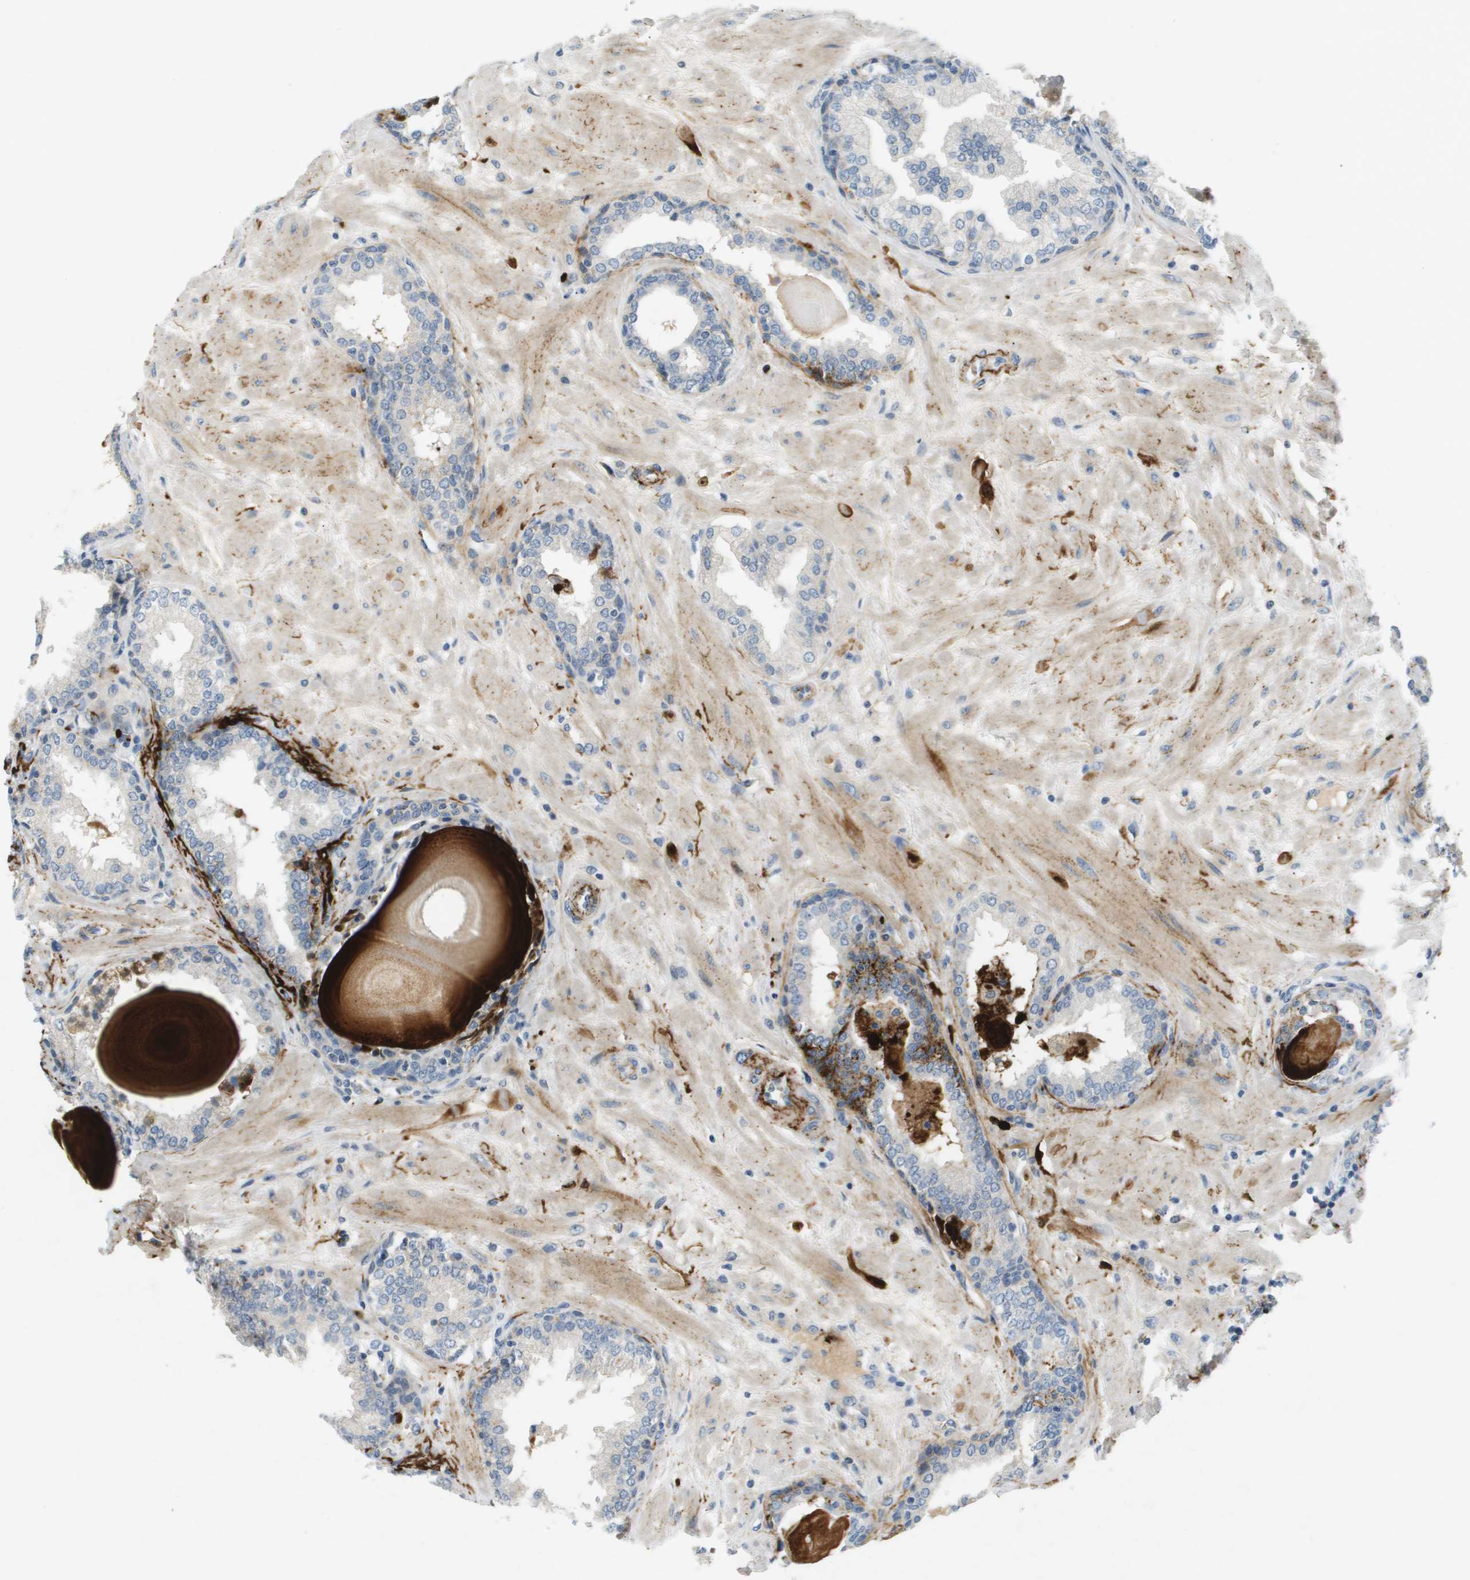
{"staining": {"intensity": "negative", "quantity": "none", "location": "none"}, "tissue": "prostate", "cell_type": "Glandular cells", "image_type": "normal", "snomed": [{"axis": "morphology", "description": "Normal tissue, NOS"}, {"axis": "topography", "description": "Prostate"}], "caption": "Image shows no protein staining in glandular cells of unremarkable prostate. (Immunohistochemistry, brightfield microscopy, high magnification).", "gene": "VTN", "patient": {"sex": "male", "age": 51}}